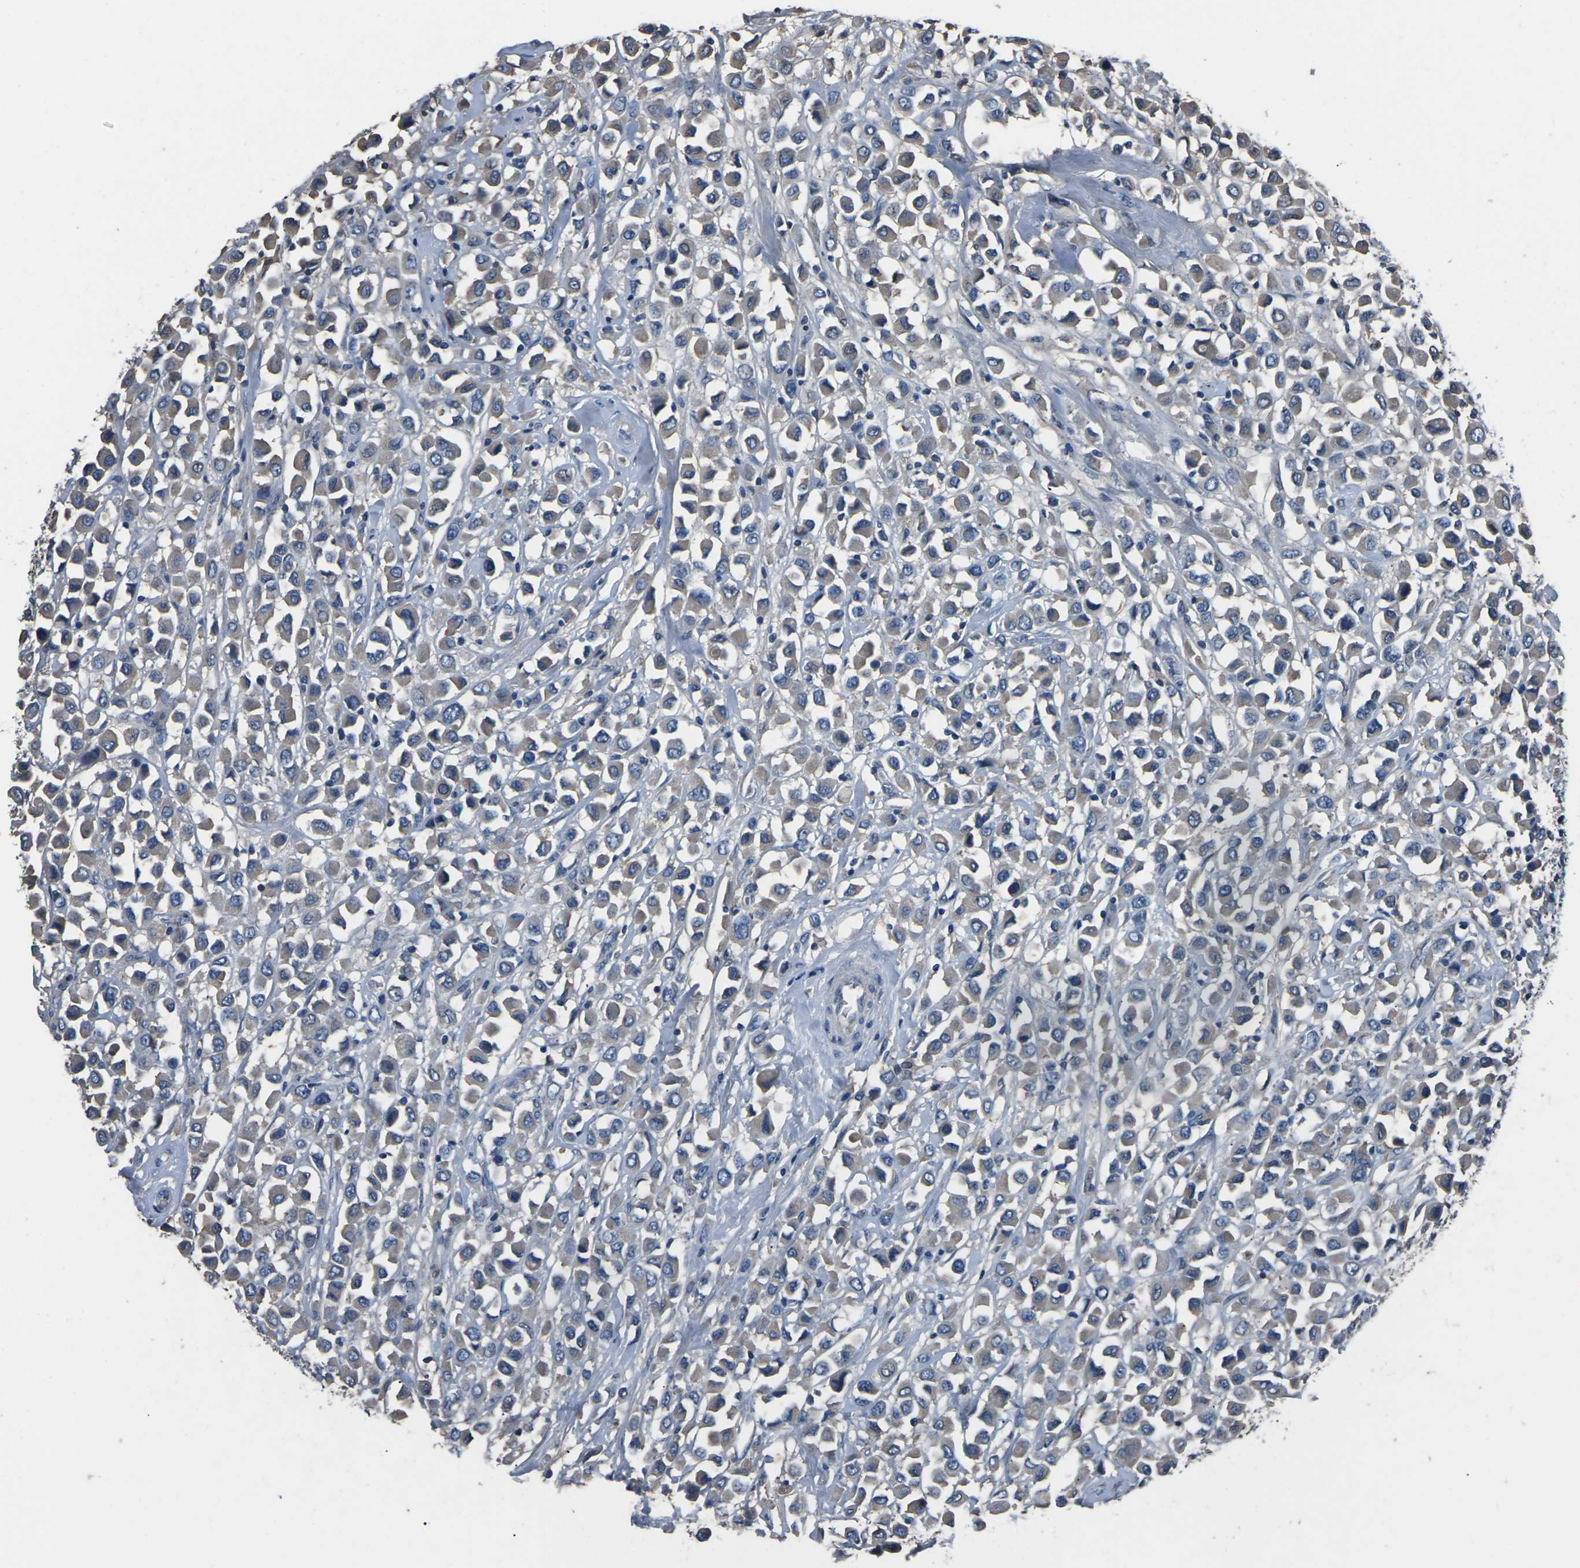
{"staining": {"intensity": "weak", "quantity": ">75%", "location": "cytoplasmic/membranous"}, "tissue": "breast cancer", "cell_type": "Tumor cells", "image_type": "cancer", "snomed": [{"axis": "morphology", "description": "Duct carcinoma"}, {"axis": "topography", "description": "Breast"}], "caption": "IHC of infiltrating ductal carcinoma (breast) exhibits low levels of weak cytoplasmic/membranous expression in about >75% of tumor cells.", "gene": "LEP", "patient": {"sex": "female", "age": 61}}